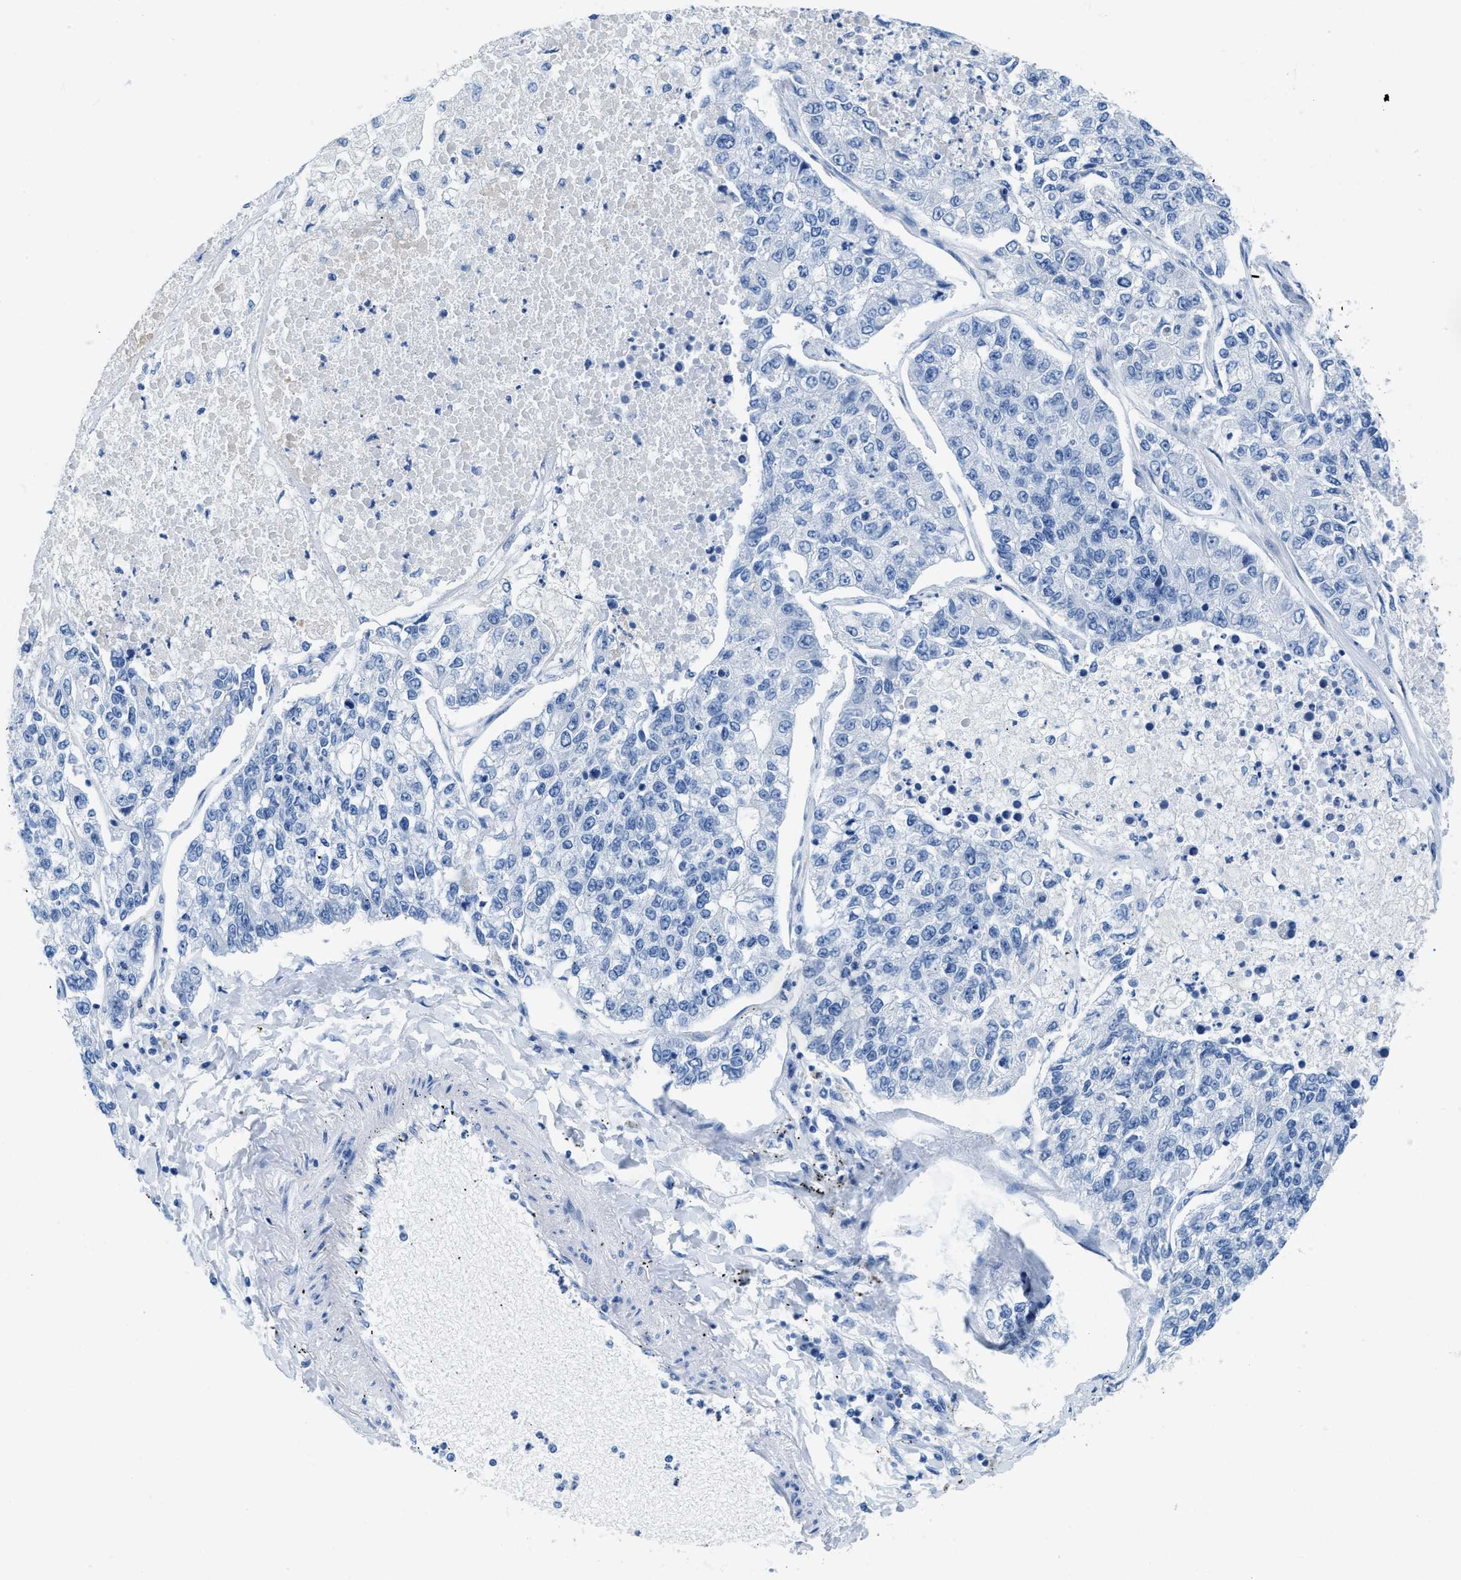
{"staining": {"intensity": "negative", "quantity": "none", "location": "none"}, "tissue": "lung cancer", "cell_type": "Tumor cells", "image_type": "cancer", "snomed": [{"axis": "morphology", "description": "Adenocarcinoma, NOS"}, {"axis": "topography", "description": "Lung"}], "caption": "Immunohistochemistry image of lung cancer (adenocarcinoma) stained for a protein (brown), which shows no expression in tumor cells. The staining is performed using DAB (3,3'-diaminobenzidine) brown chromogen with nuclei counter-stained in using hematoxylin.", "gene": "NKAIN3", "patient": {"sex": "male", "age": 49}}